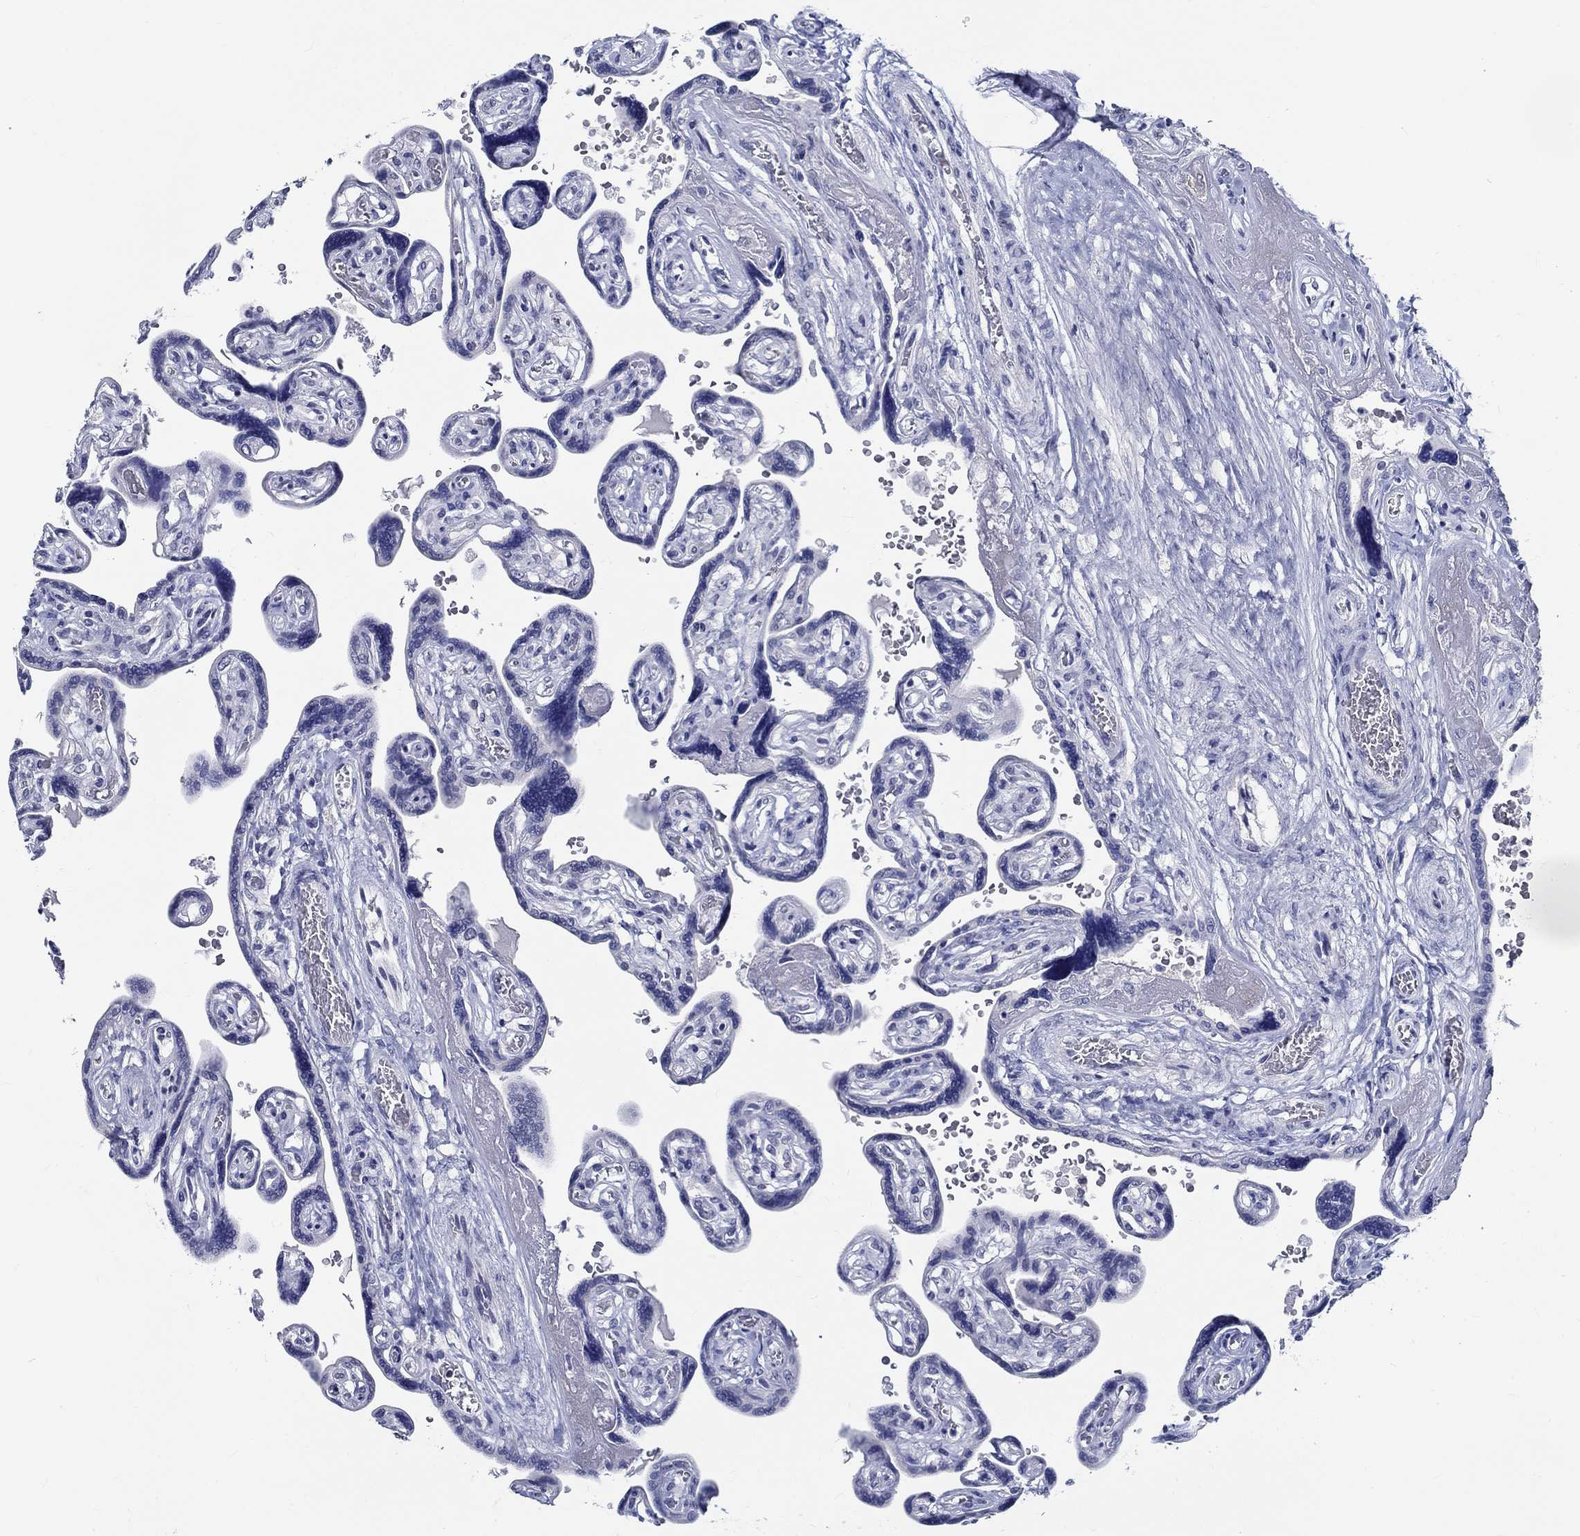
{"staining": {"intensity": "negative", "quantity": "none", "location": "none"}, "tissue": "placenta", "cell_type": "Decidual cells", "image_type": "normal", "snomed": [{"axis": "morphology", "description": "Normal tissue, NOS"}, {"axis": "topography", "description": "Placenta"}], "caption": "Immunohistochemistry (IHC) photomicrograph of unremarkable placenta: human placenta stained with DAB exhibits no significant protein staining in decidual cells. The staining is performed using DAB brown chromogen with nuclei counter-stained in using hematoxylin.", "gene": "CETN1", "patient": {"sex": "female", "age": 32}}